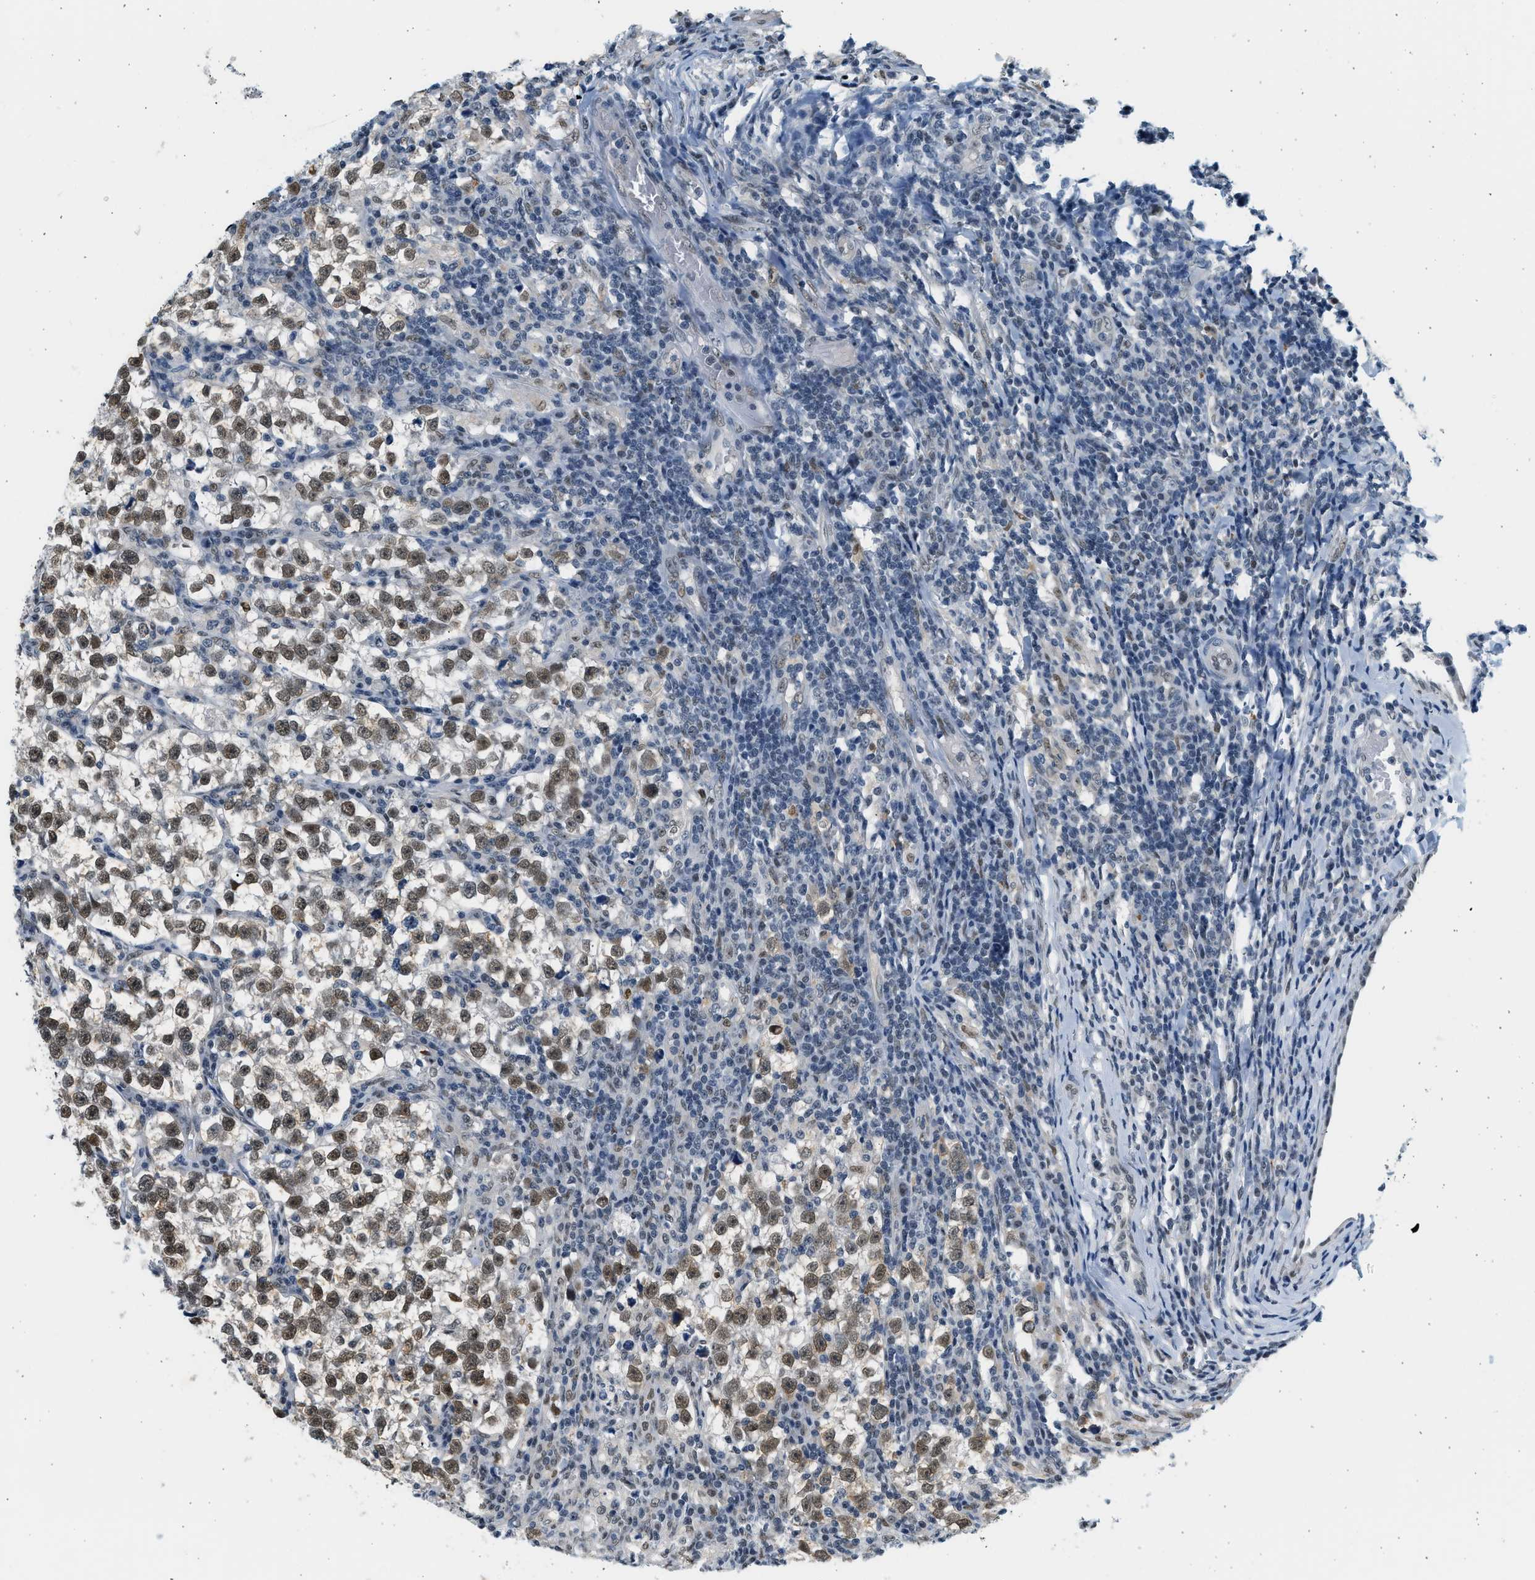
{"staining": {"intensity": "moderate", "quantity": ">75%", "location": "nuclear"}, "tissue": "testis cancer", "cell_type": "Tumor cells", "image_type": "cancer", "snomed": [{"axis": "morphology", "description": "Normal tissue, NOS"}, {"axis": "morphology", "description": "Seminoma, NOS"}, {"axis": "topography", "description": "Testis"}], "caption": "Moderate nuclear staining is identified in about >75% of tumor cells in seminoma (testis).", "gene": "HIPK1", "patient": {"sex": "male", "age": 43}}